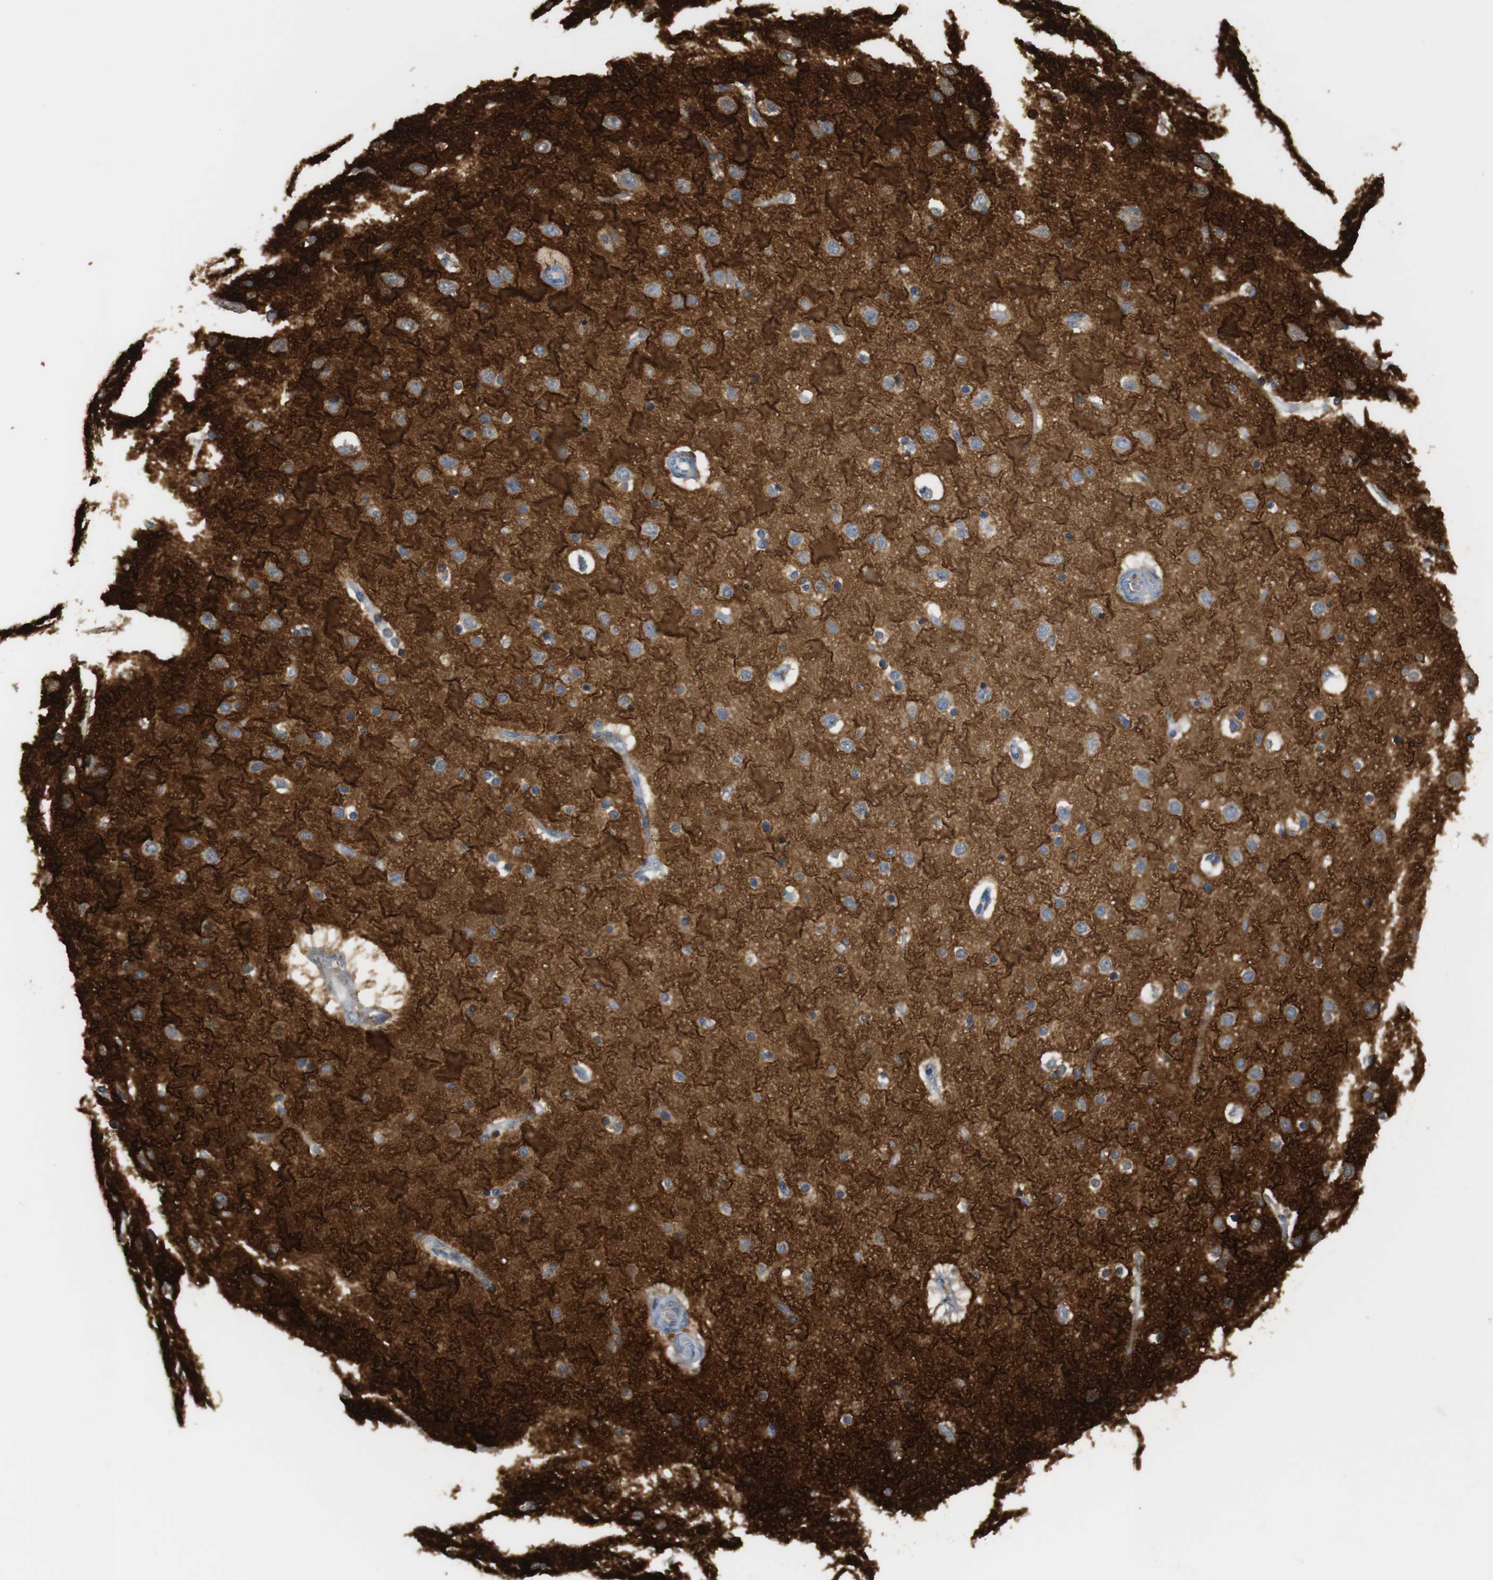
{"staining": {"intensity": "weak", "quantity": ">75%", "location": "cytoplasmic/membranous"}, "tissue": "cerebral cortex", "cell_type": "Endothelial cells", "image_type": "normal", "snomed": [{"axis": "morphology", "description": "Normal tissue, NOS"}, {"axis": "topography", "description": "Cerebral cortex"}], "caption": "This photomicrograph reveals IHC staining of unremarkable cerebral cortex, with low weak cytoplasmic/membranous expression in about >75% of endothelial cells.", "gene": "SIRPA", "patient": {"sex": "female", "age": 54}}